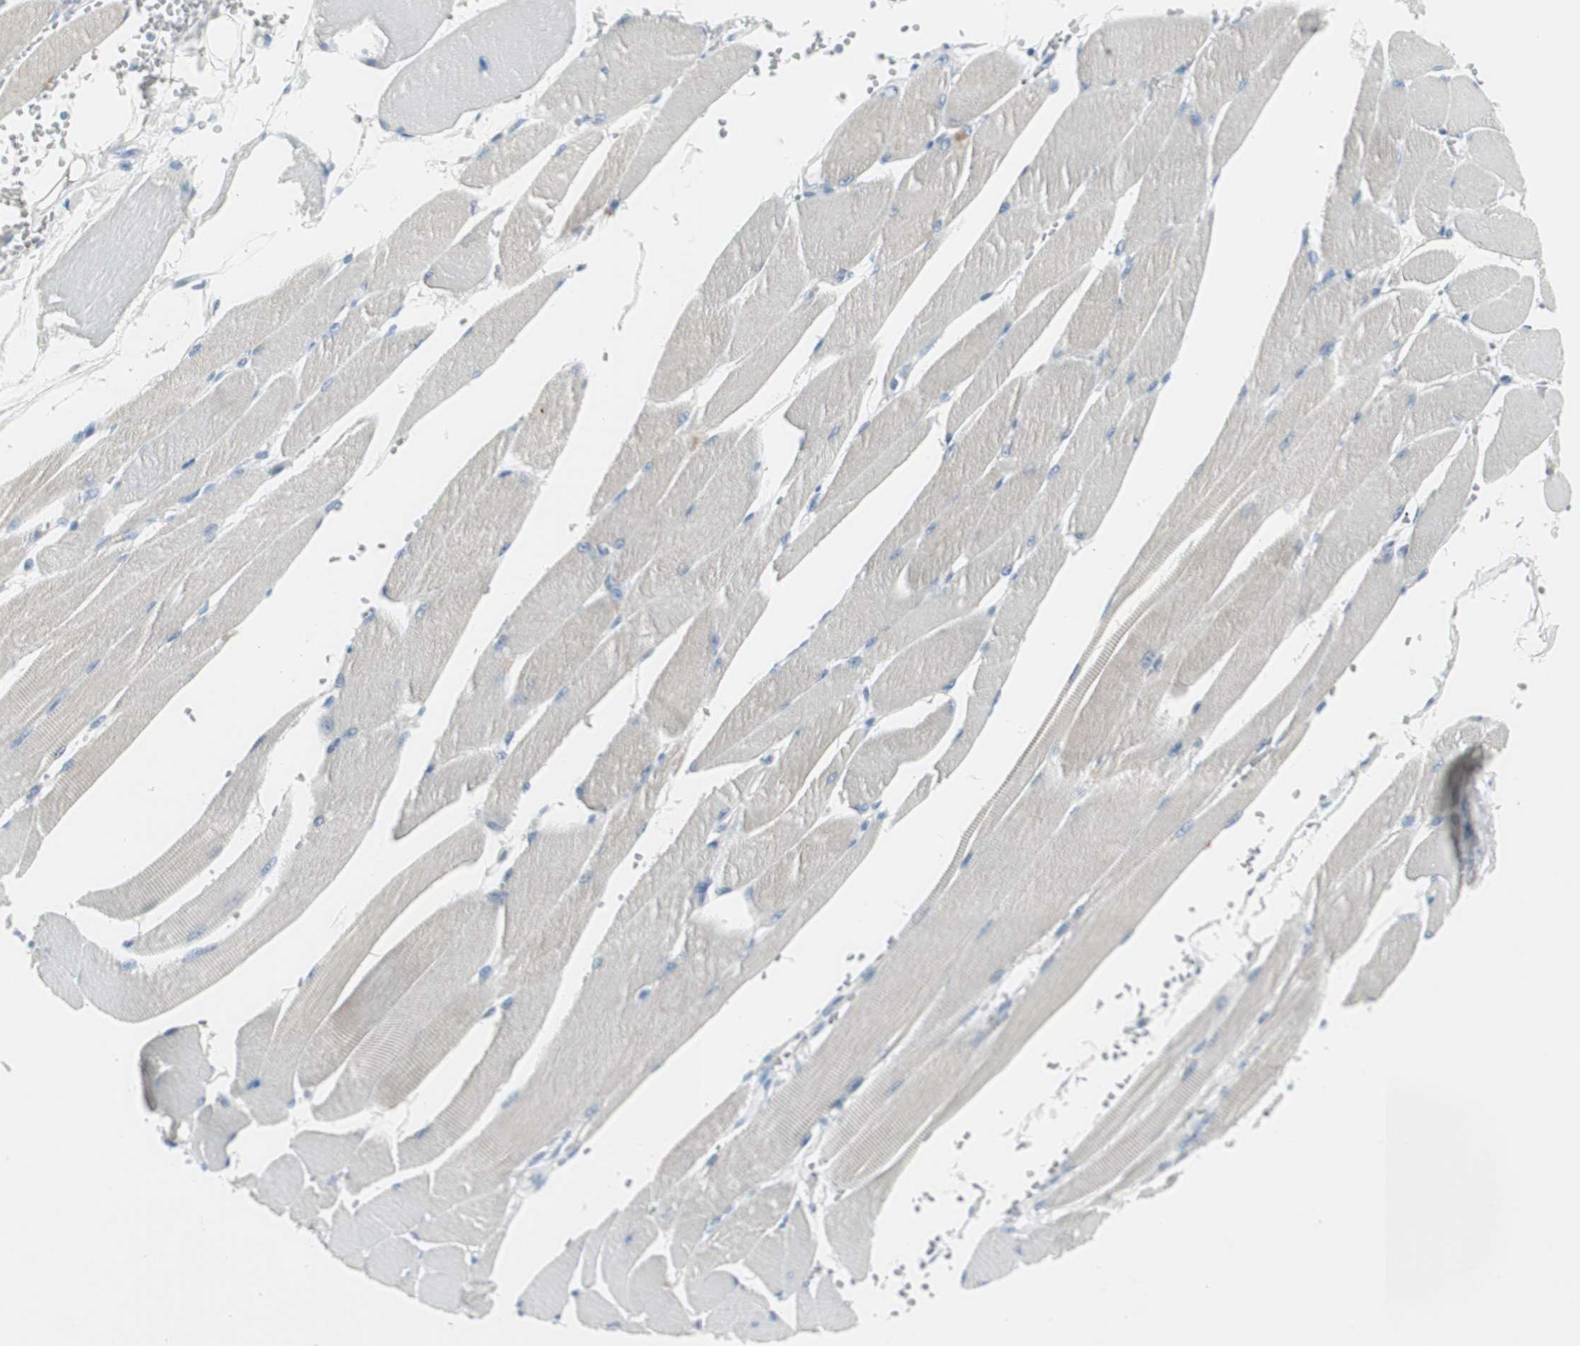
{"staining": {"intensity": "weak", "quantity": "<25%", "location": "cytoplasmic/membranous"}, "tissue": "skeletal muscle", "cell_type": "Myocytes", "image_type": "normal", "snomed": [{"axis": "morphology", "description": "Normal tissue, NOS"}, {"axis": "topography", "description": "Skeletal muscle"}, {"axis": "topography", "description": "Oral tissue"}, {"axis": "topography", "description": "Peripheral nerve tissue"}], "caption": "Immunohistochemistry image of unremarkable human skeletal muscle stained for a protein (brown), which displays no staining in myocytes. The staining was performed using DAB to visualize the protein expression in brown, while the nuclei were stained in blue with hematoxylin (Magnification: 20x).", "gene": "CDHR5", "patient": {"sex": "female", "age": 84}}